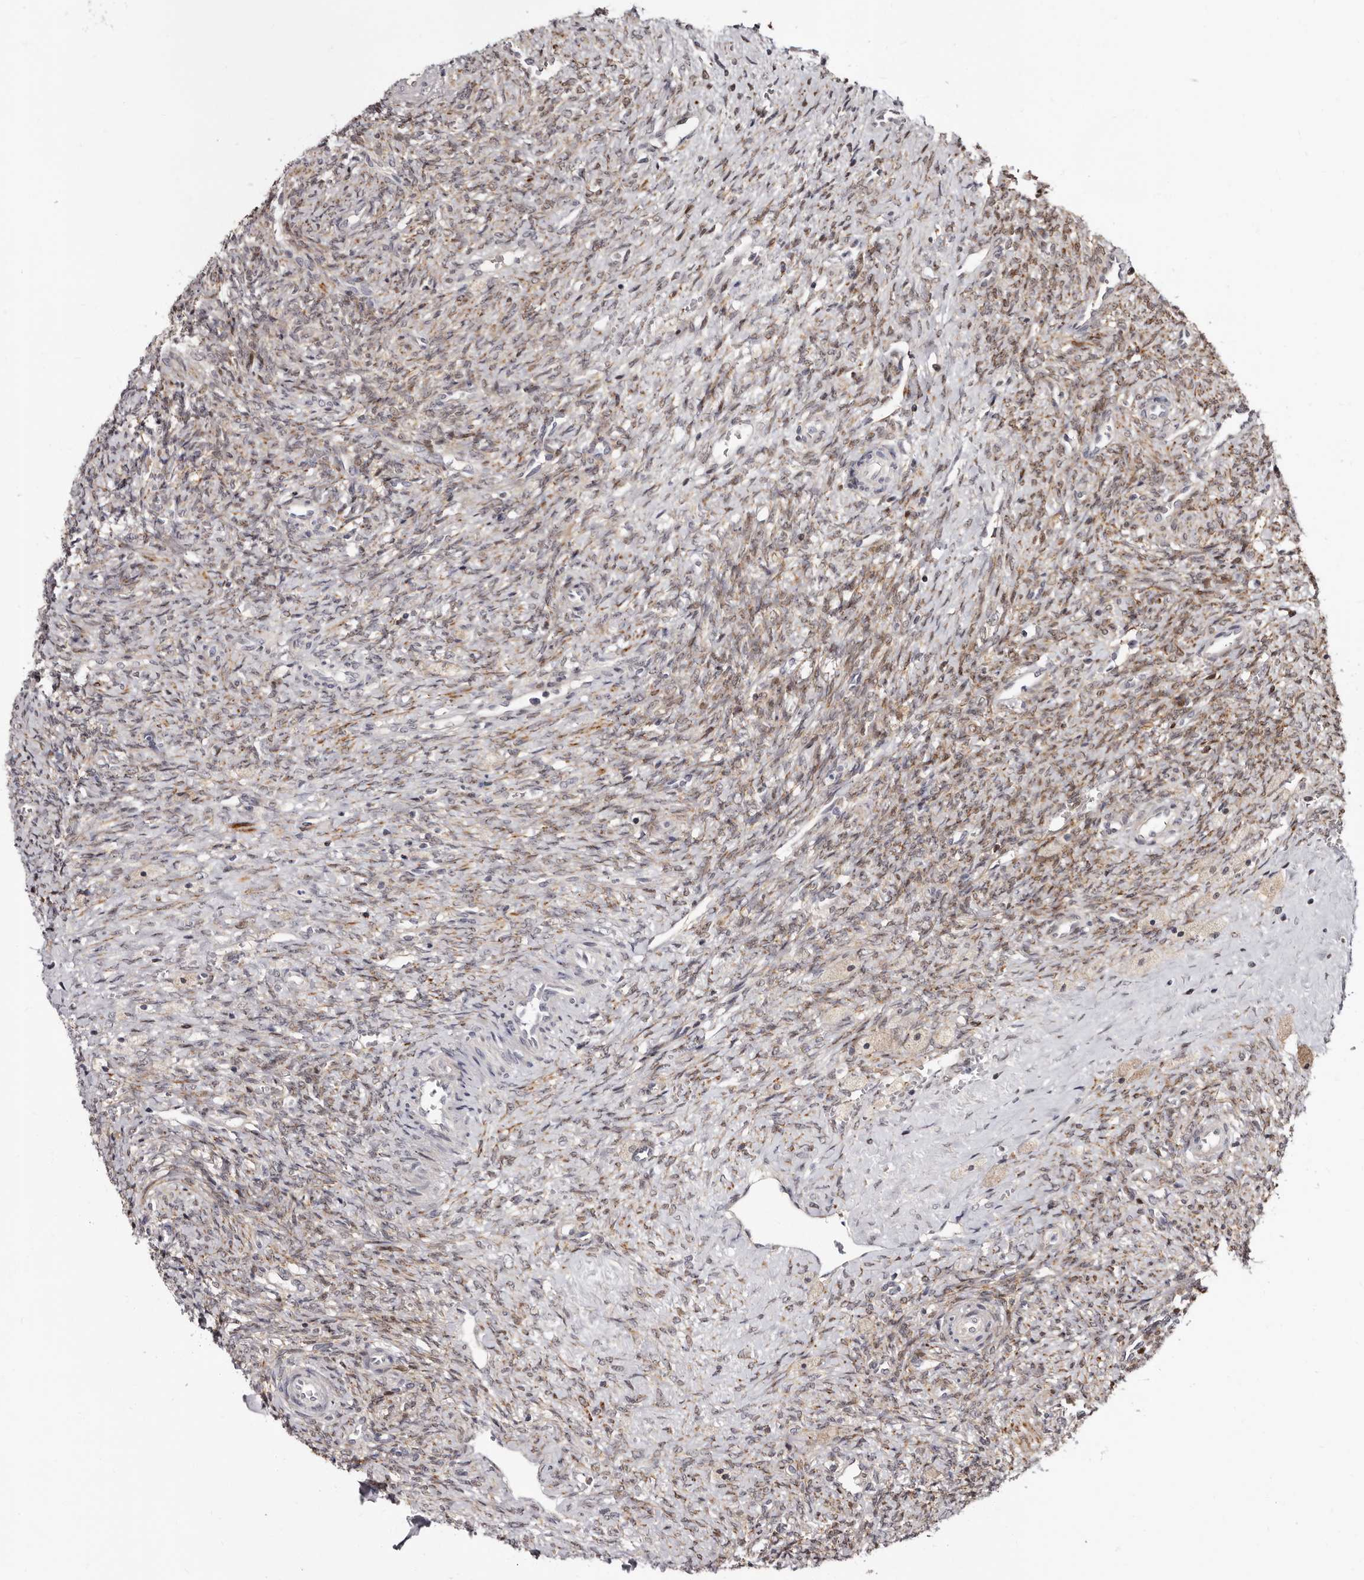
{"staining": {"intensity": "moderate", "quantity": ">75%", "location": "cytoplasmic/membranous"}, "tissue": "ovary", "cell_type": "Follicle cells", "image_type": "normal", "snomed": [{"axis": "morphology", "description": "Normal tissue, NOS"}, {"axis": "topography", "description": "Ovary"}], "caption": "Immunohistochemistry of unremarkable ovary demonstrates medium levels of moderate cytoplasmic/membranous expression in about >75% of follicle cells. (DAB (3,3'-diaminobenzidine) IHC with brightfield microscopy, high magnification).", "gene": "PHF20L1", "patient": {"sex": "female", "age": 41}}